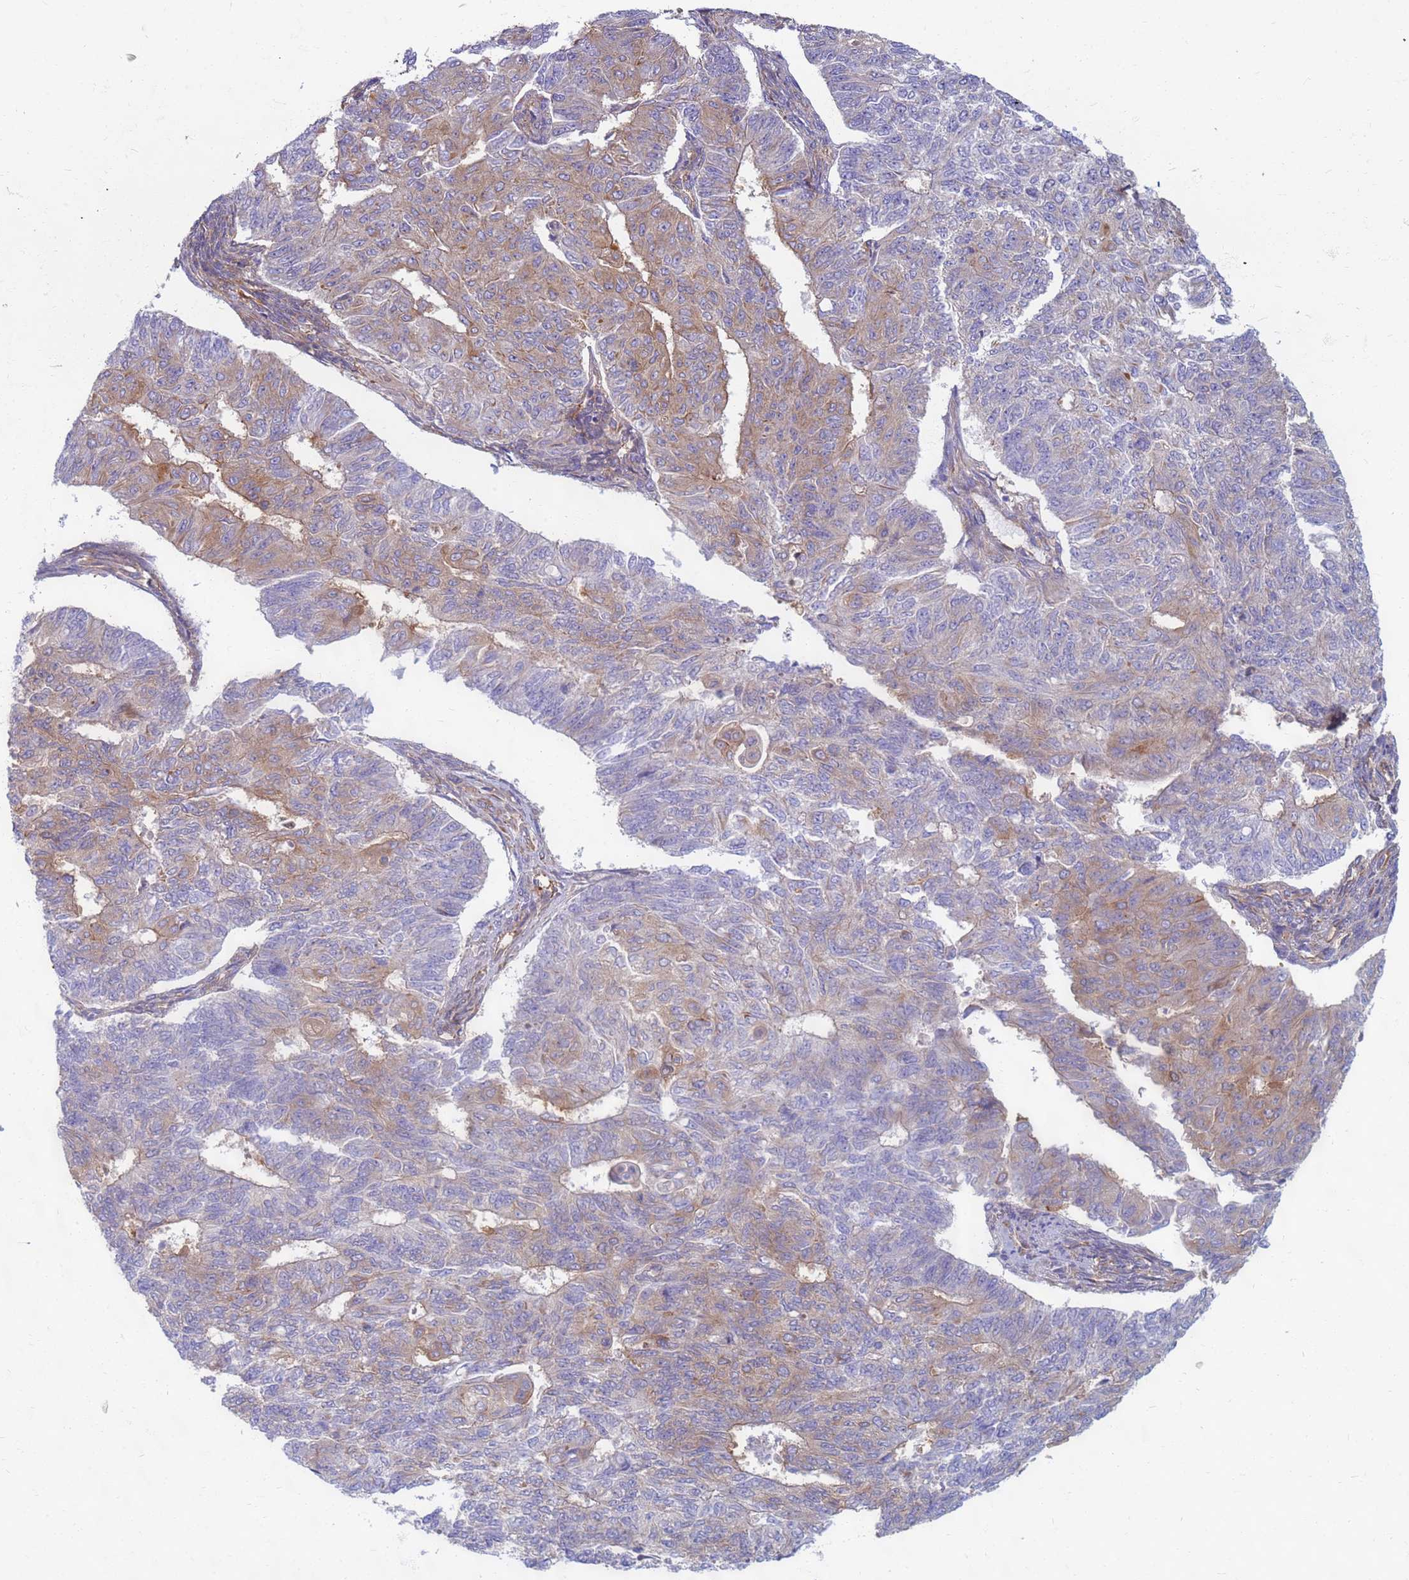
{"staining": {"intensity": "weak", "quantity": "25%-75%", "location": "cytoplasmic/membranous"}, "tissue": "endometrial cancer", "cell_type": "Tumor cells", "image_type": "cancer", "snomed": [{"axis": "morphology", "description": "Adenocarcinoma, NOS"}, {"axis": "topography", "description": "Endometrium"}], "caption": "A low amount of weak cytoplasmic/membranous expression is present in approximately 25%-75% of tumor cells in adenocarcinoma (endometrial) tissue. (IHC, brightfield microscopy, high magnification).", "gene": "EEA1", "patient": {"sex": "female", "age": 32}}